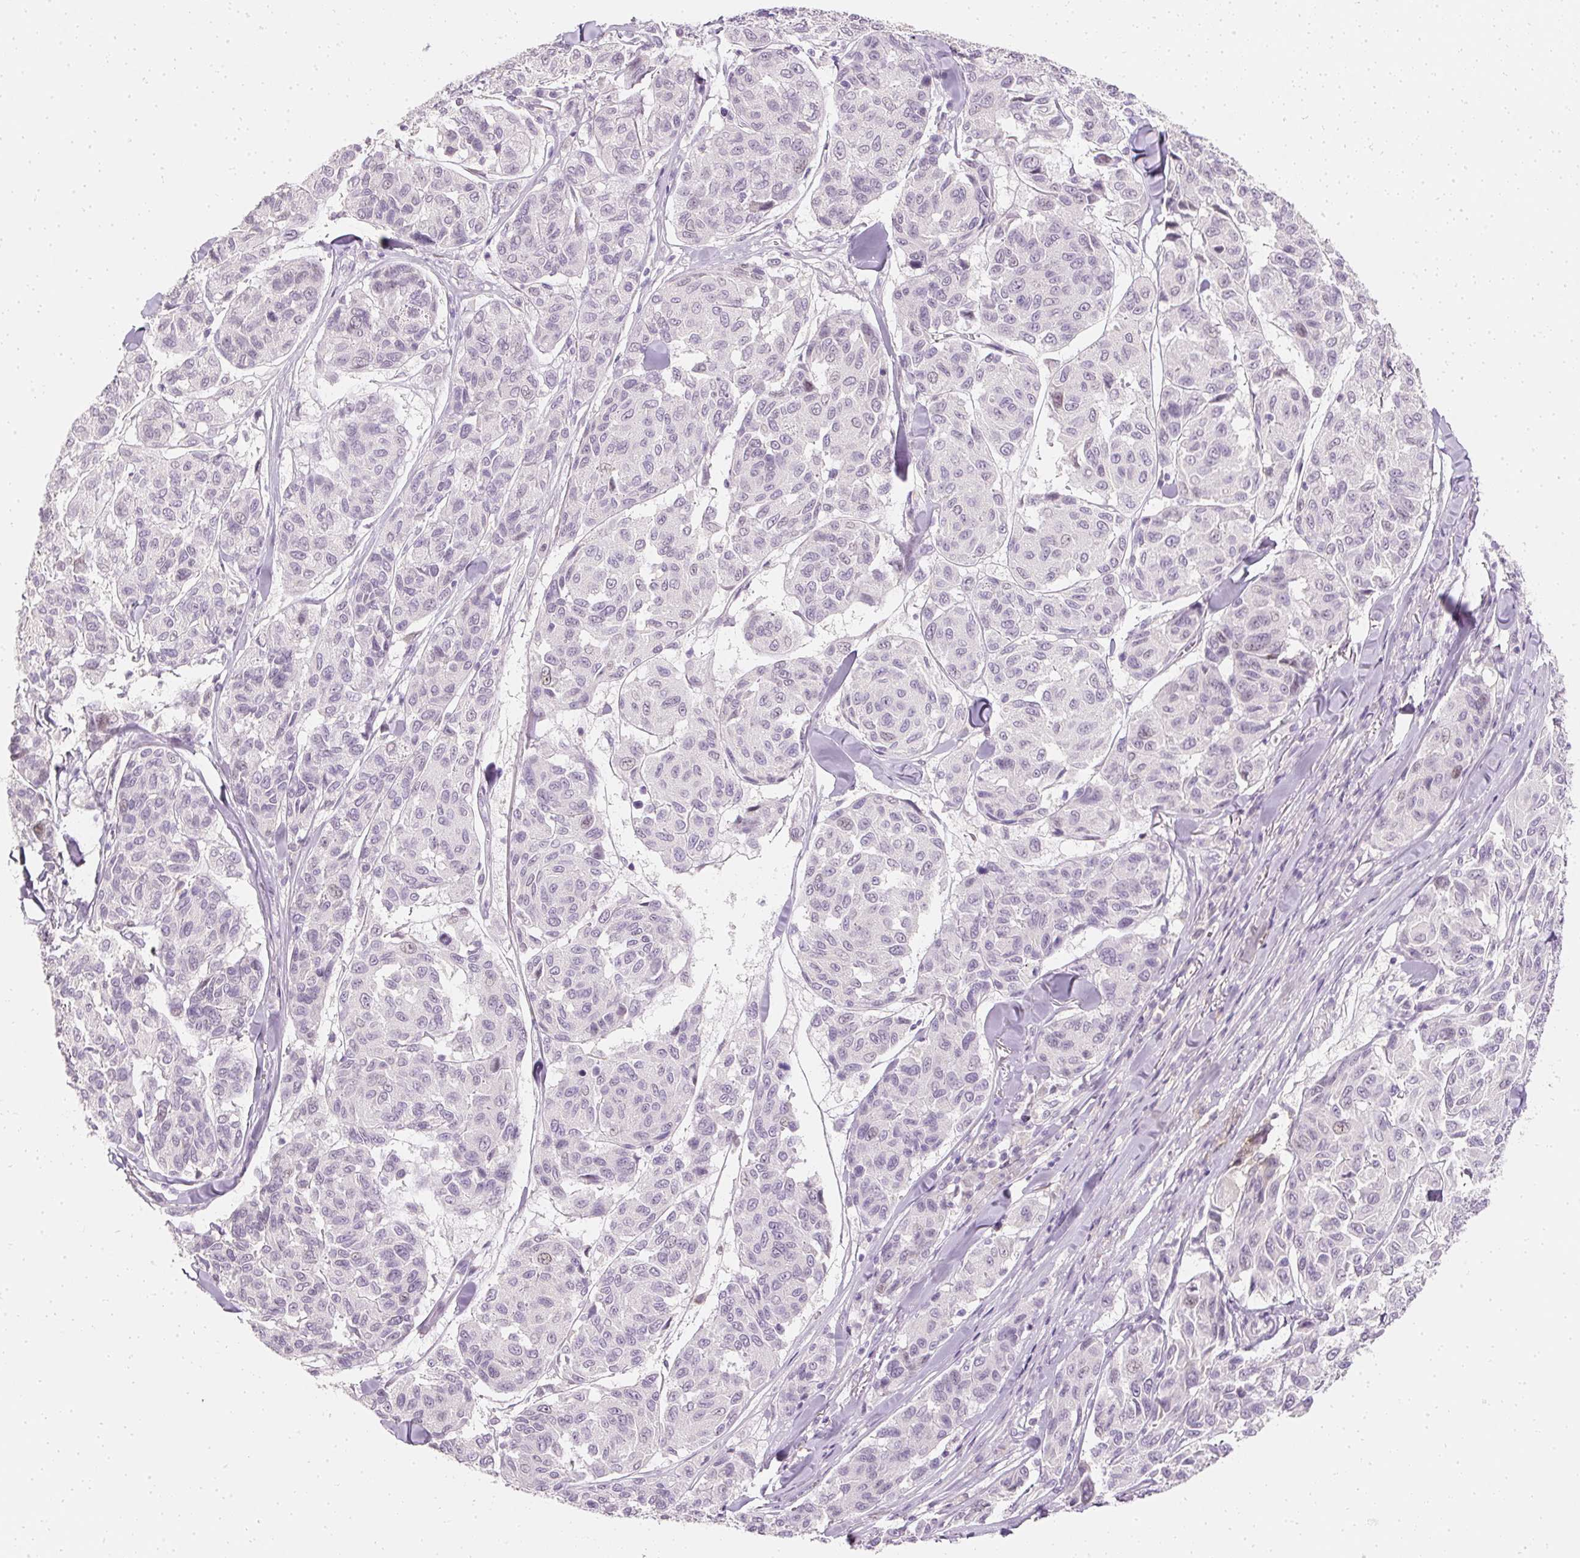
{"staining": {"intensity": "weak", "quantity": "<25%", "location": "nuclear"}, "tissue": "melanoma", "cell_type": "Tumor cells", "image_type": "cancer", "snomed": [{"axis": "morphology", "description": "Malignant melanoma, NOS"}, {"axis": "topography", "description": "Skin"}], "caption": "Tumor cells show no significant positivity in malignant melanoma. Brightfield microscopy of IHC stained with DAB (brown) and hematoxylin (blue), captured at high magnification.", "gene": "ELAVL3", "patient": {"sex": "female", "age": 66}}